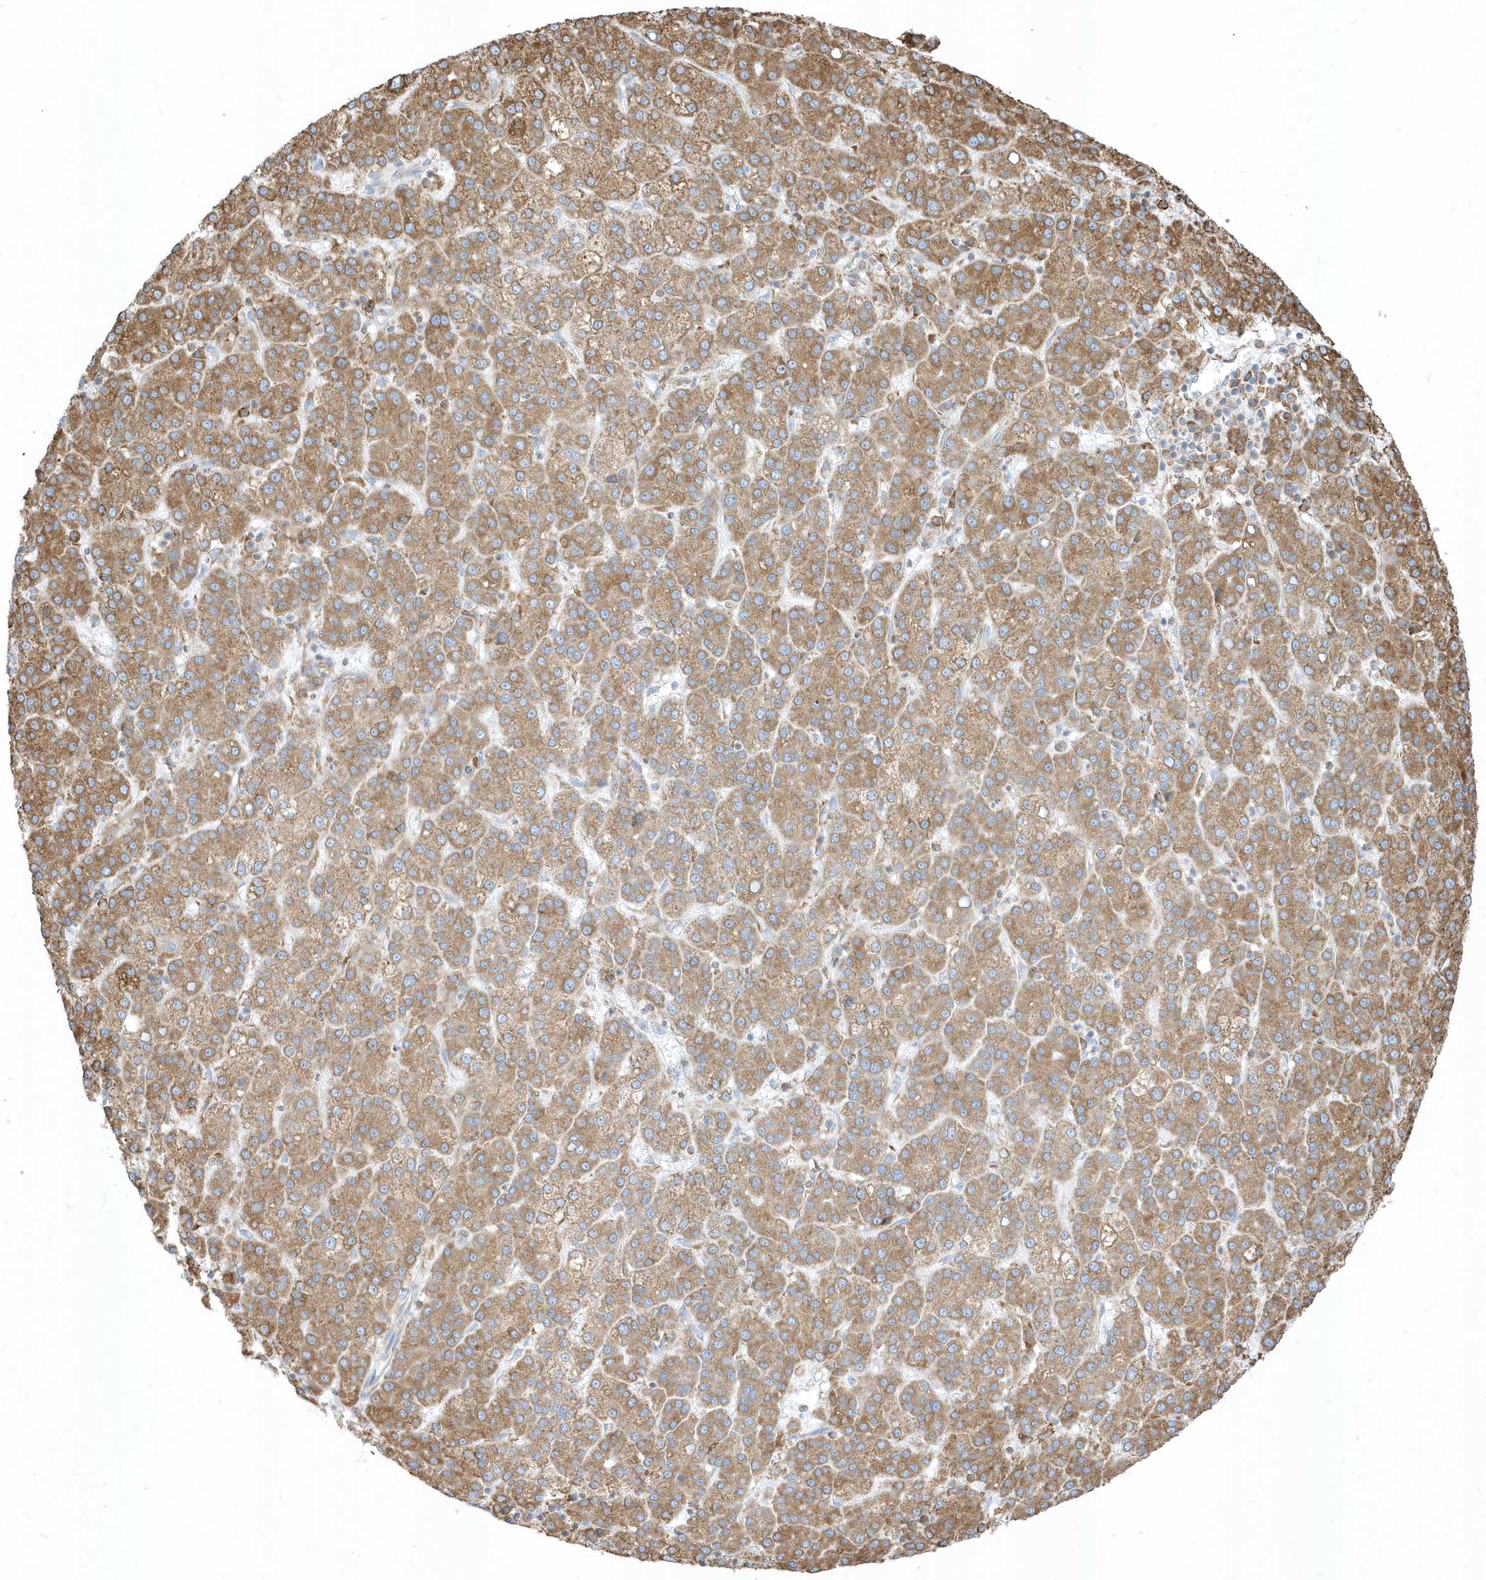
{"staining": {"intensity": "moderate", "quantity": ">75%", "location": "cytoplasmic/membranous"}, "tissue": "liver cancer", "cell_type": "Tumor cells", "image_type": "cancer", "snomed": [{"axis": "morphology", "description": "Carcinoma, Hepatocellular, NOS"}, {"axis": "topography", "description": "Liver"}], "caption": "Immunohistochemical staining of hepatocellular carcinoma (liver) shows medium levels of moderate cytoplasmic/membranous positivity in approximately >75% of tumor cells. (Brightfield microscopy of DAB IHC at high magnification).", "gene": "PDIA6", "patient": {"sex": "female", "age": 58}}